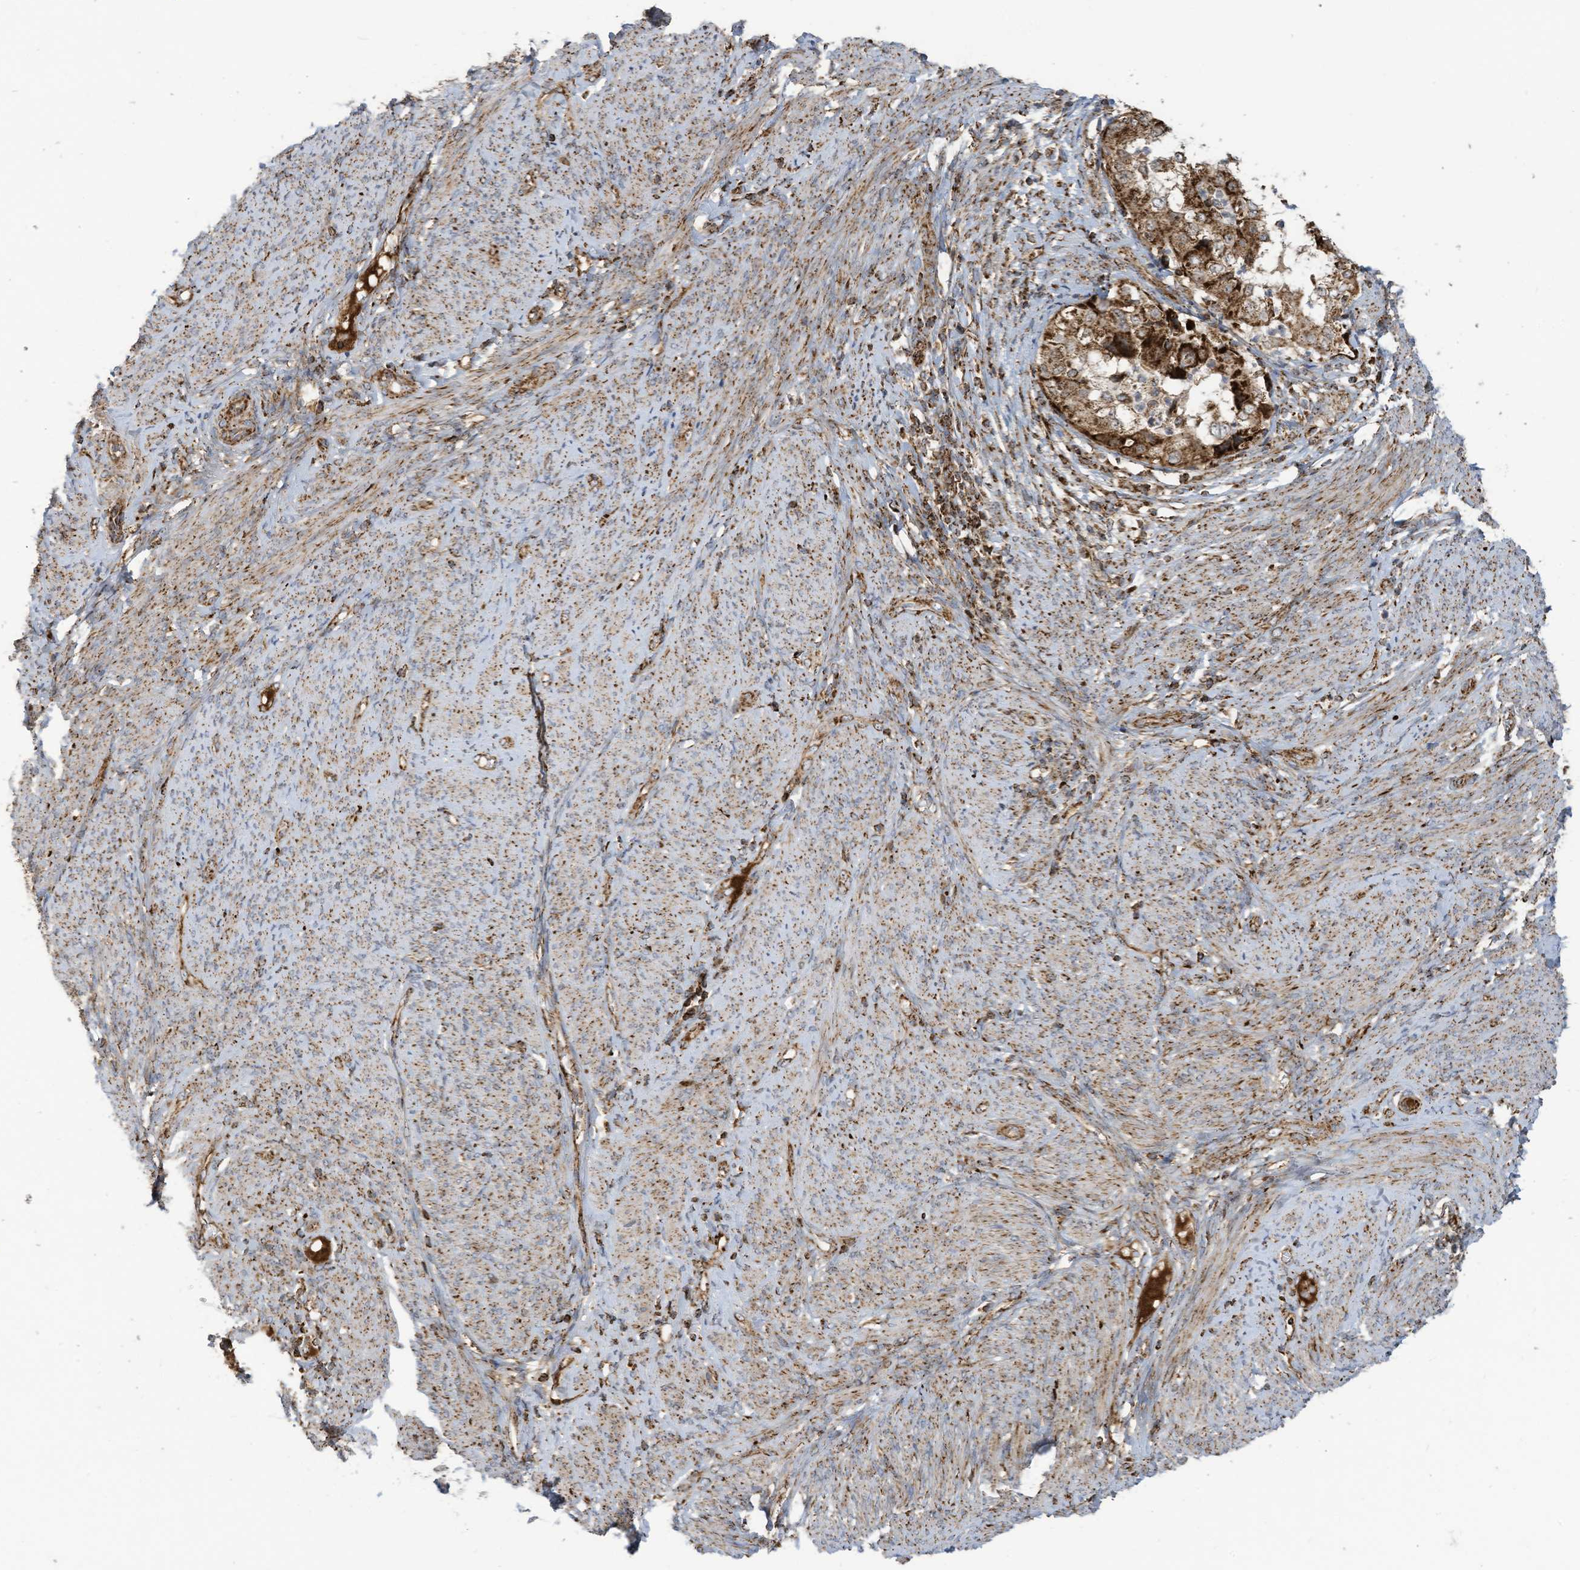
{"staining": {"intensity": "strong", "quantity": ">75%", "location": "cytoplasmic/membranous"}, "tissue": "endometrial cancer", "cell_type": "Tumor cells", "image_type": "cancer", "snomed": [{"axis": "morphology", "description": "Adenocarcinoma, NOS"}, {"axis": "topography", "description": "Endometrium"}], "caption": "Protein expression by immunohistochemistry (IHC) exhibits strong cytoplasmic/membranous expression in about >75% of tumor cells in adenocarcinoma (endometrial).", "gene": "COX10", "patient": {"sex": "female", "age": 85}}